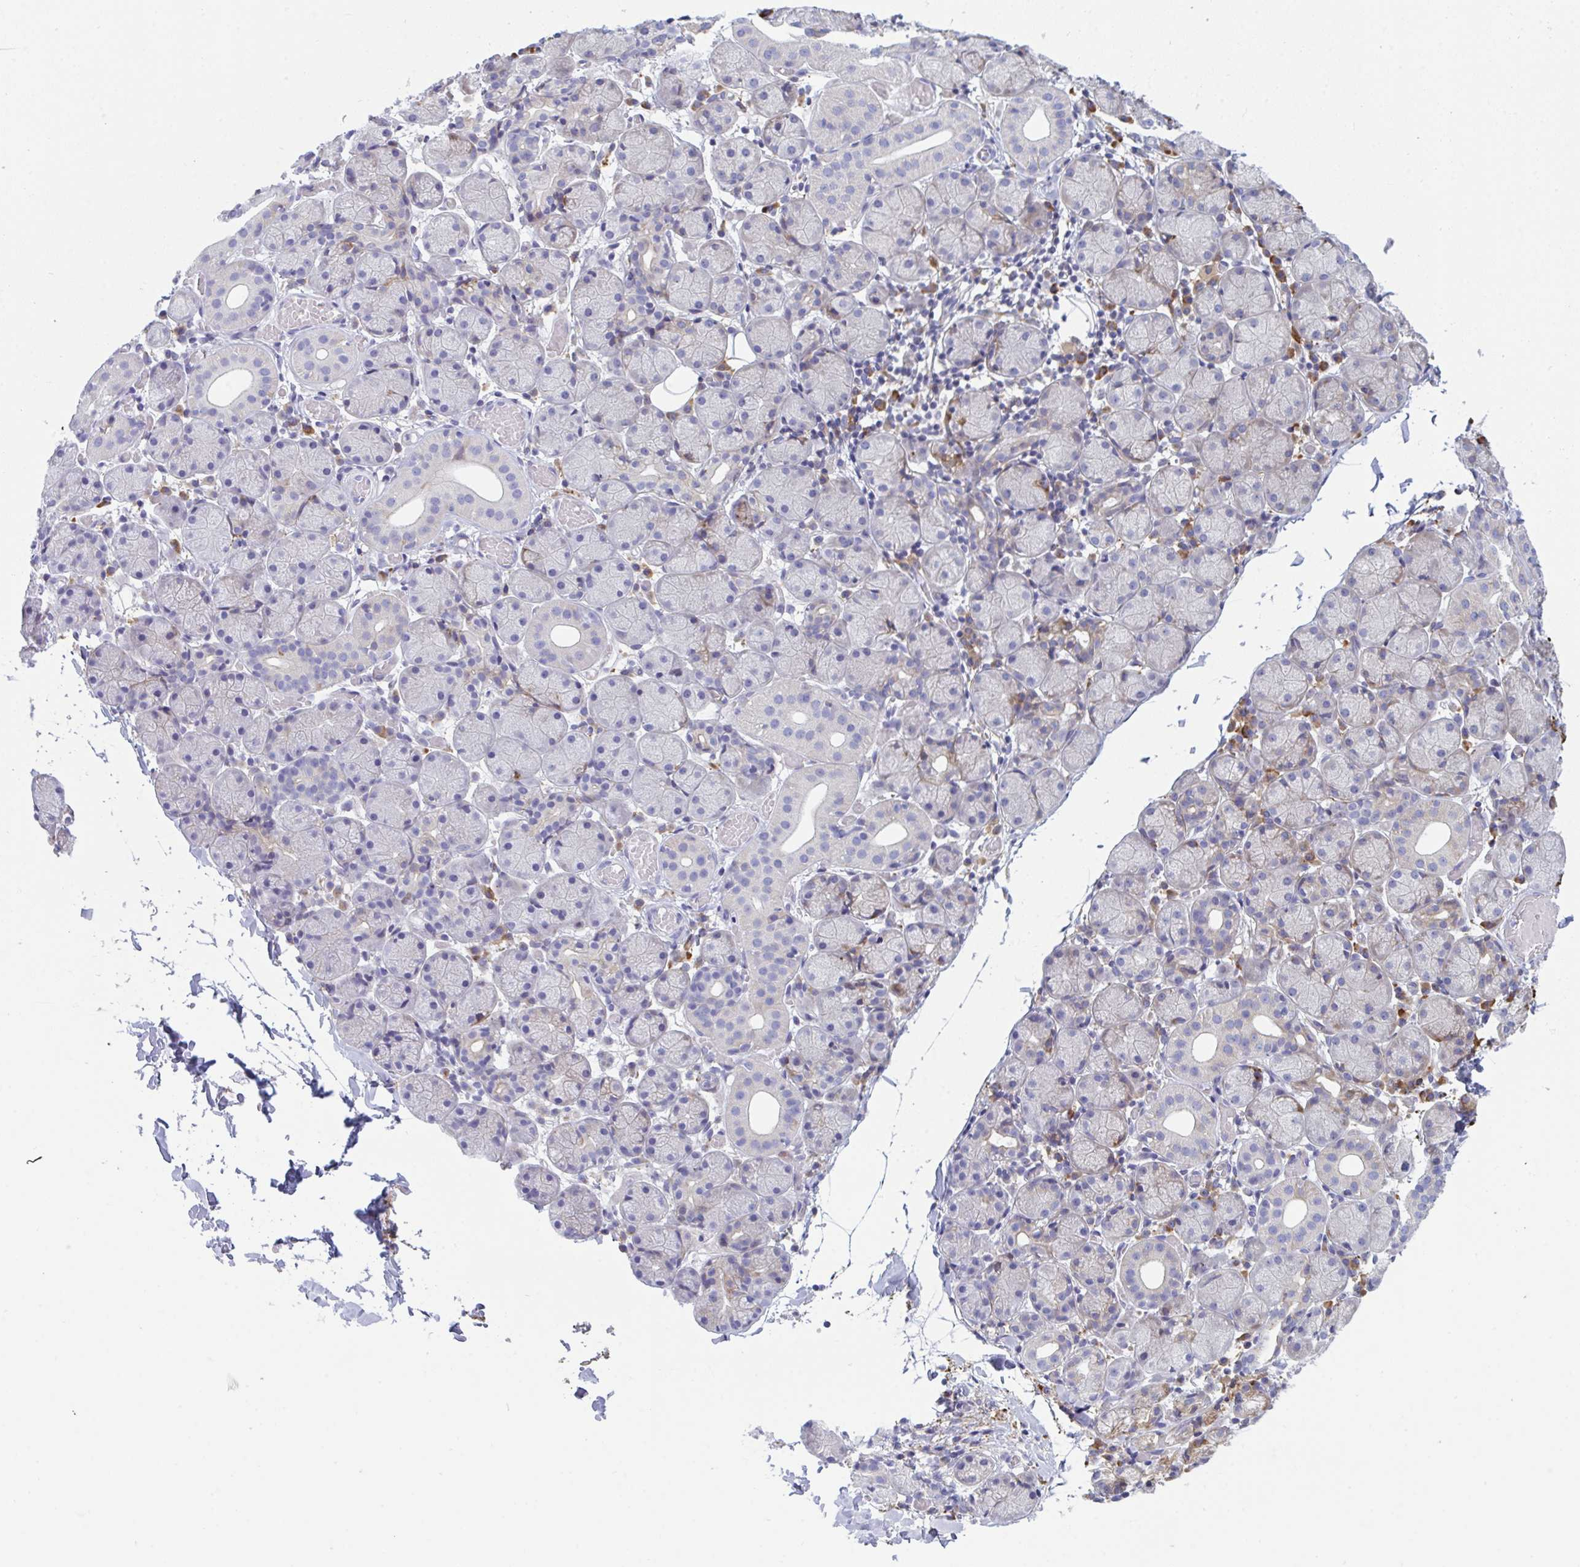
{"staining": {"intensity": "negative", "quantity": "none", "location": "none"}, "tissue": "salivary gland", "cell_type": "Glandular cells", "image_type": "normal", "snomed": [{"axis": "morphology", "description": "Normal tissue, NOS"}, {"axis": "topography", "description": "Salivary gland"}], "caption": "IHC image of normal salivary gland stained for a protein (brown), which exhibits no expression in glandular cells.", "gene": "MYMK", "patient": {"sex": "female", "age": 24}}